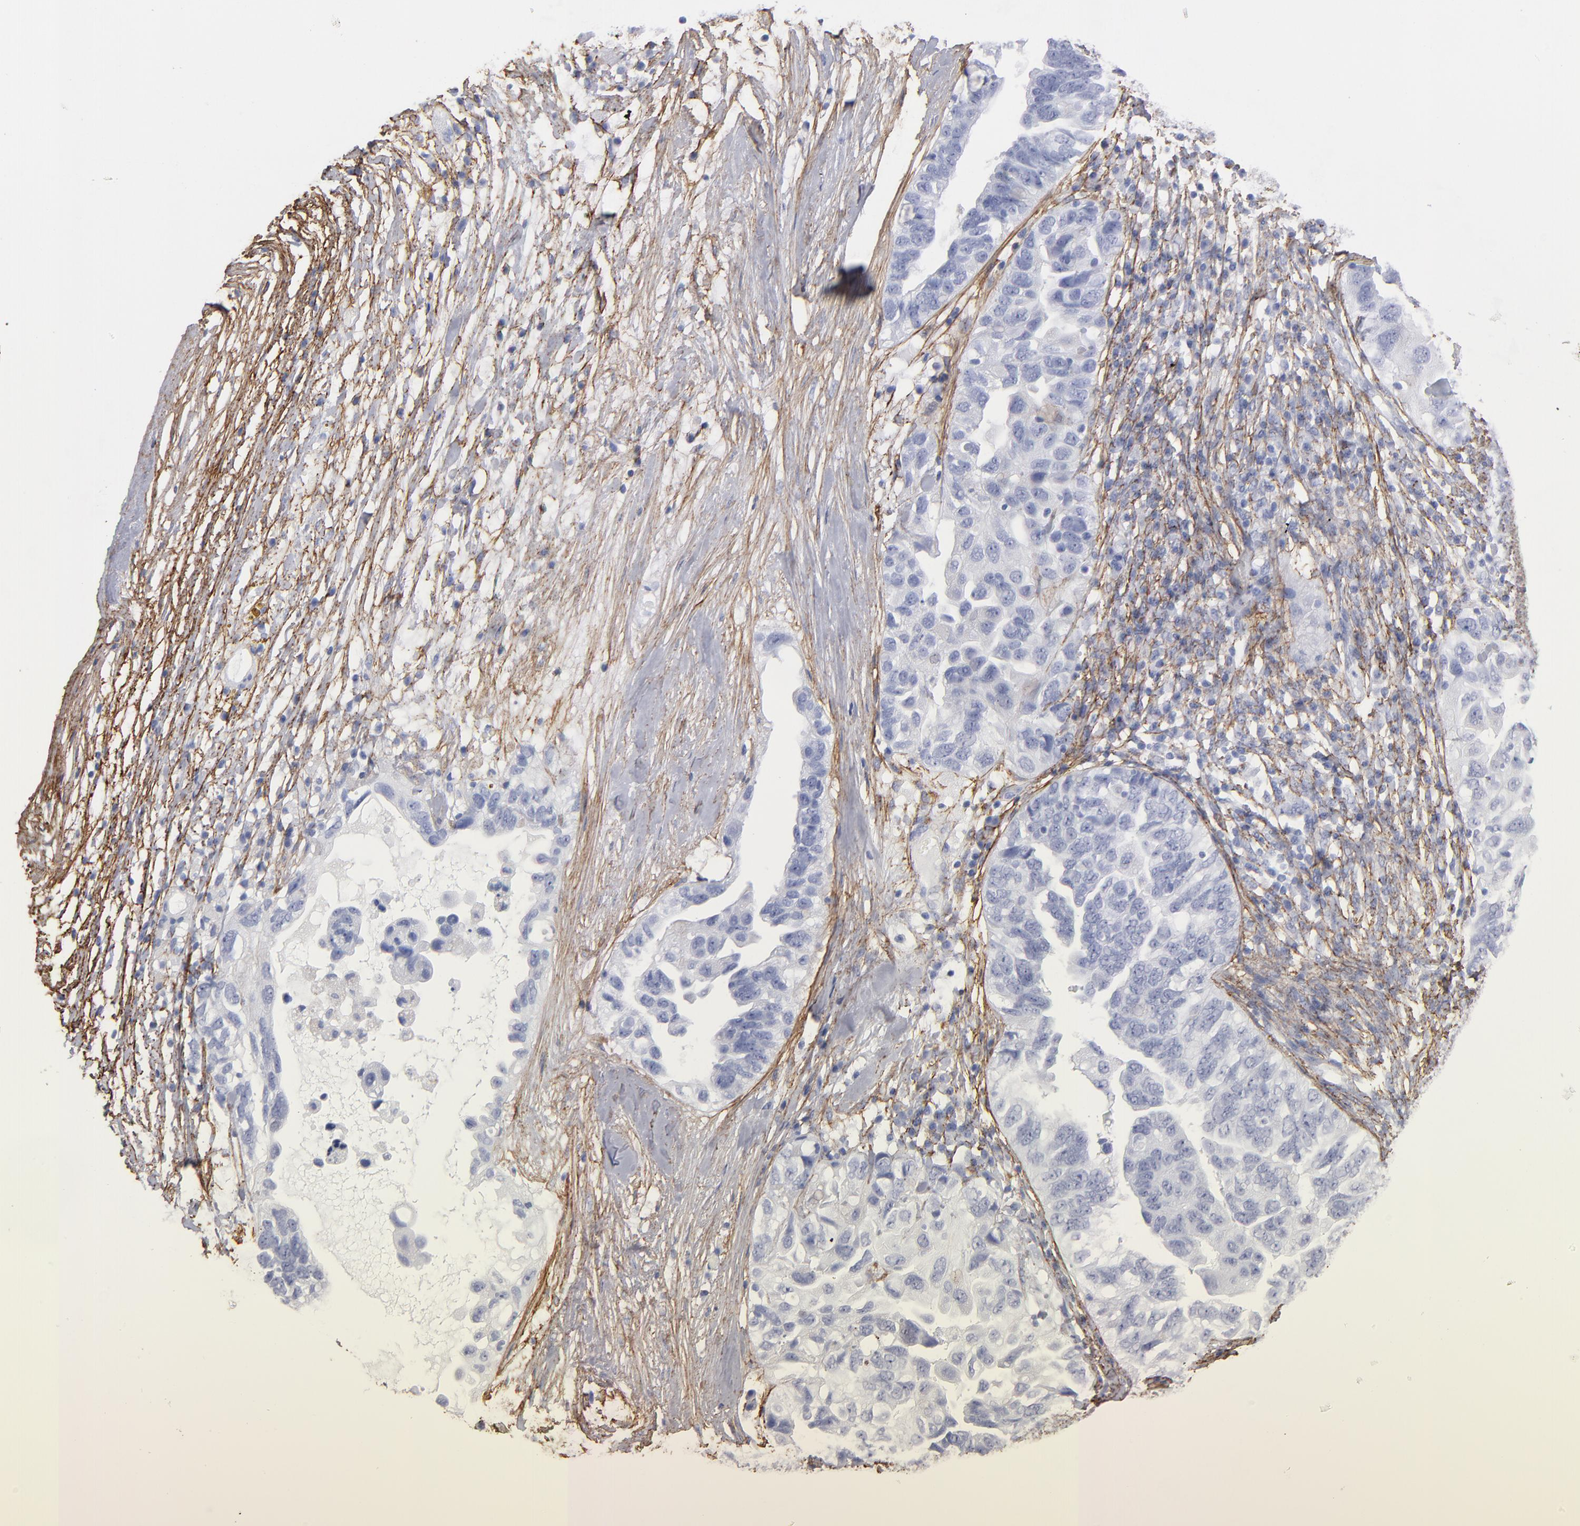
{"staining": {"intensity": "negative", "quantity": "none", "location": "none"}, "tissue": "ovarian cancer", "cell_type": "Tumor cells", "image_type": "cancer", "snomed": [{"axis": "morphology", "description": "Cystadenocarcinoma, serous, NOS"}, {"axis": "topography", "description": "Ovary"}], "caption": "IHC micrograph of neoplastic tissue: human ovarian serous cystadenocarcinoma stained with DAB (3,3'-diaminobenzidine) displays no significant protein expression in tumor cells.", "gene": "EMILIN1", "patient": {"sex": "female", "age": 82}}